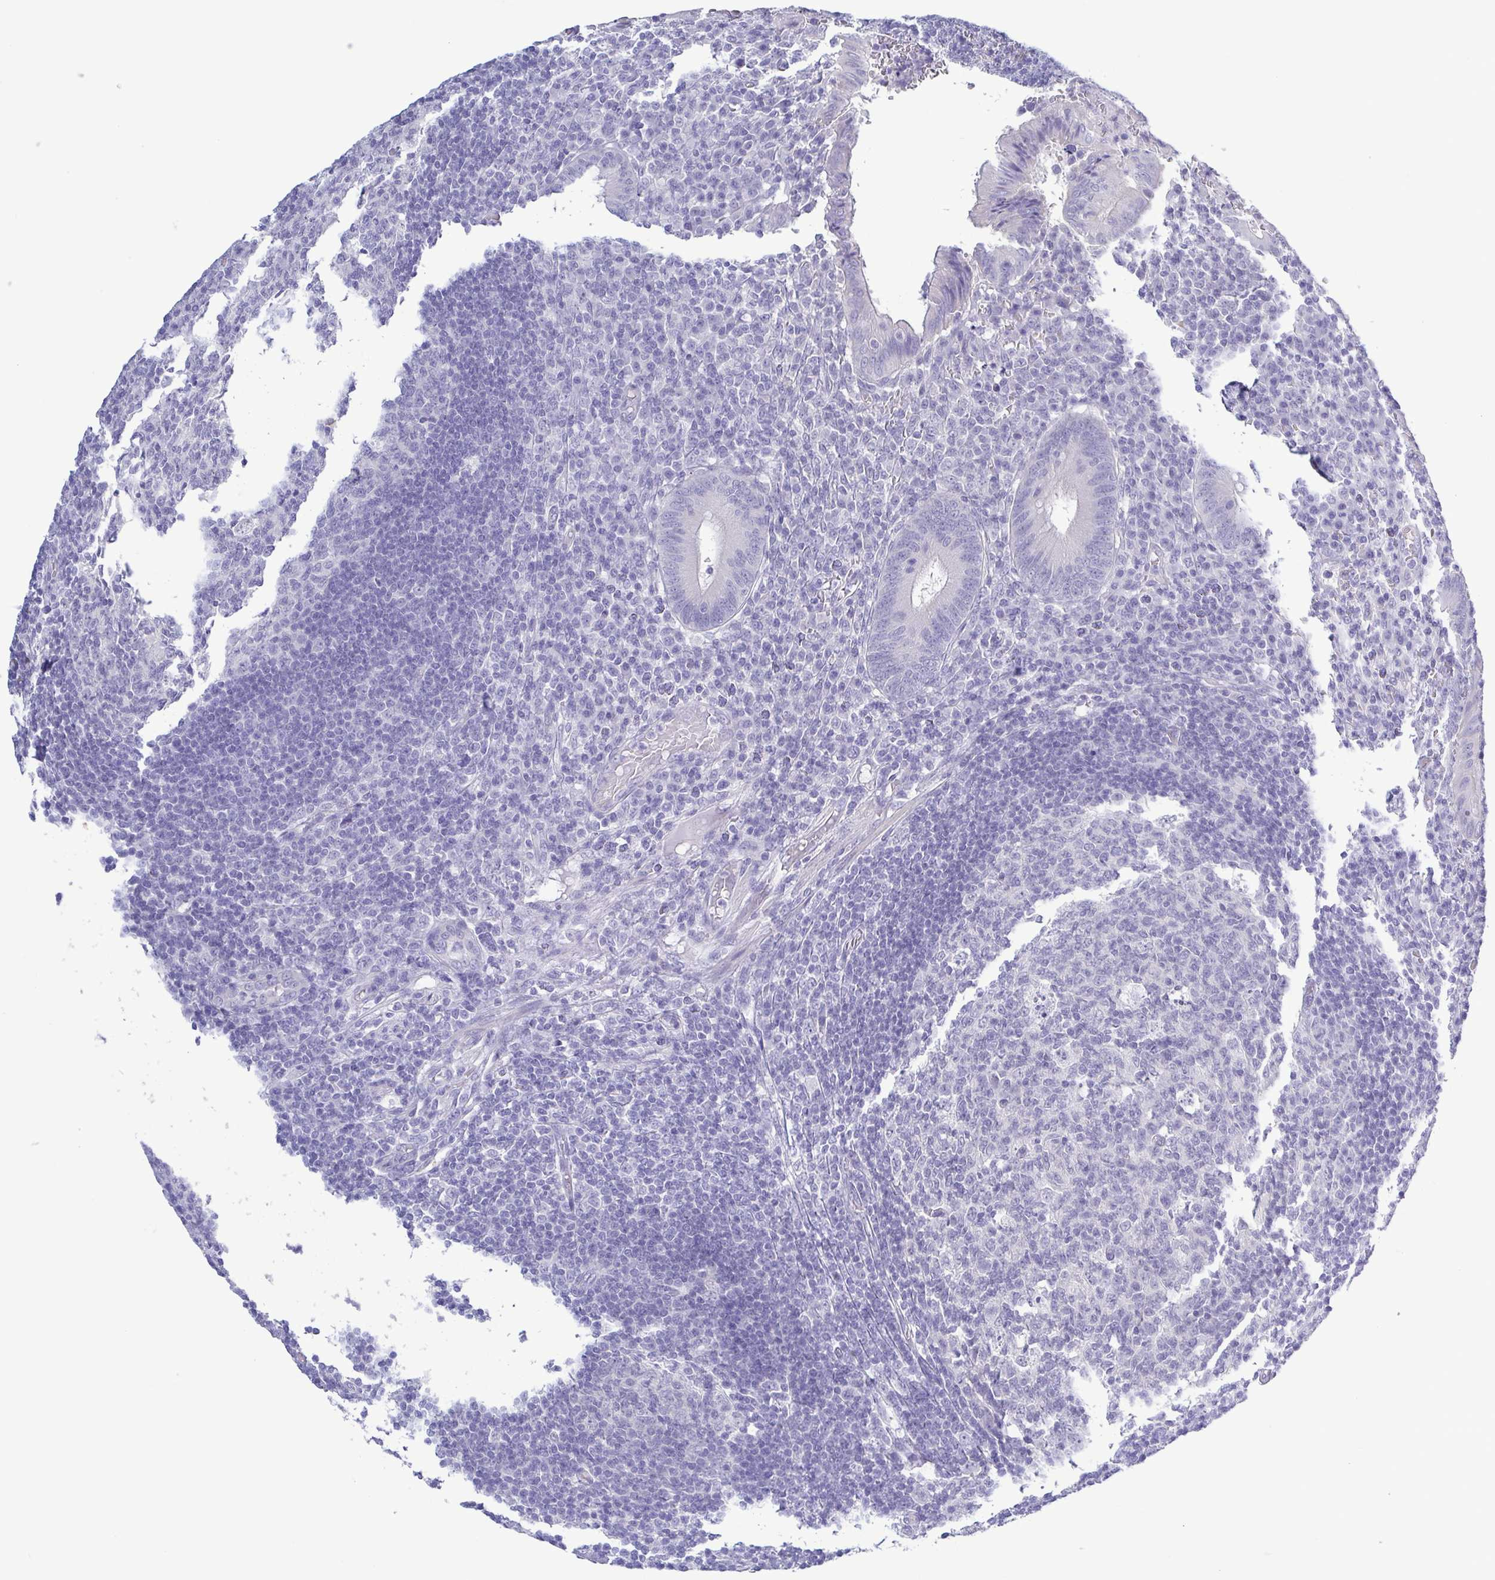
{"staining": {"intensity": "negative", "quantity": "none", "location": "none"}, "tissue": "appendix", "cell_type": "Glandular cells", "image_type": "normal", "snomed": [{"axis": "morphology", "description": "Normal tissue, NOS"}, {"axis": "topography", "description": "Appendix"}], "caption": "A photomicrograph of appendix stained for a protein displays no brown staining in glandular cells.", "gene": "TEX12", "patient": {"sex": "male", "age": 18}}